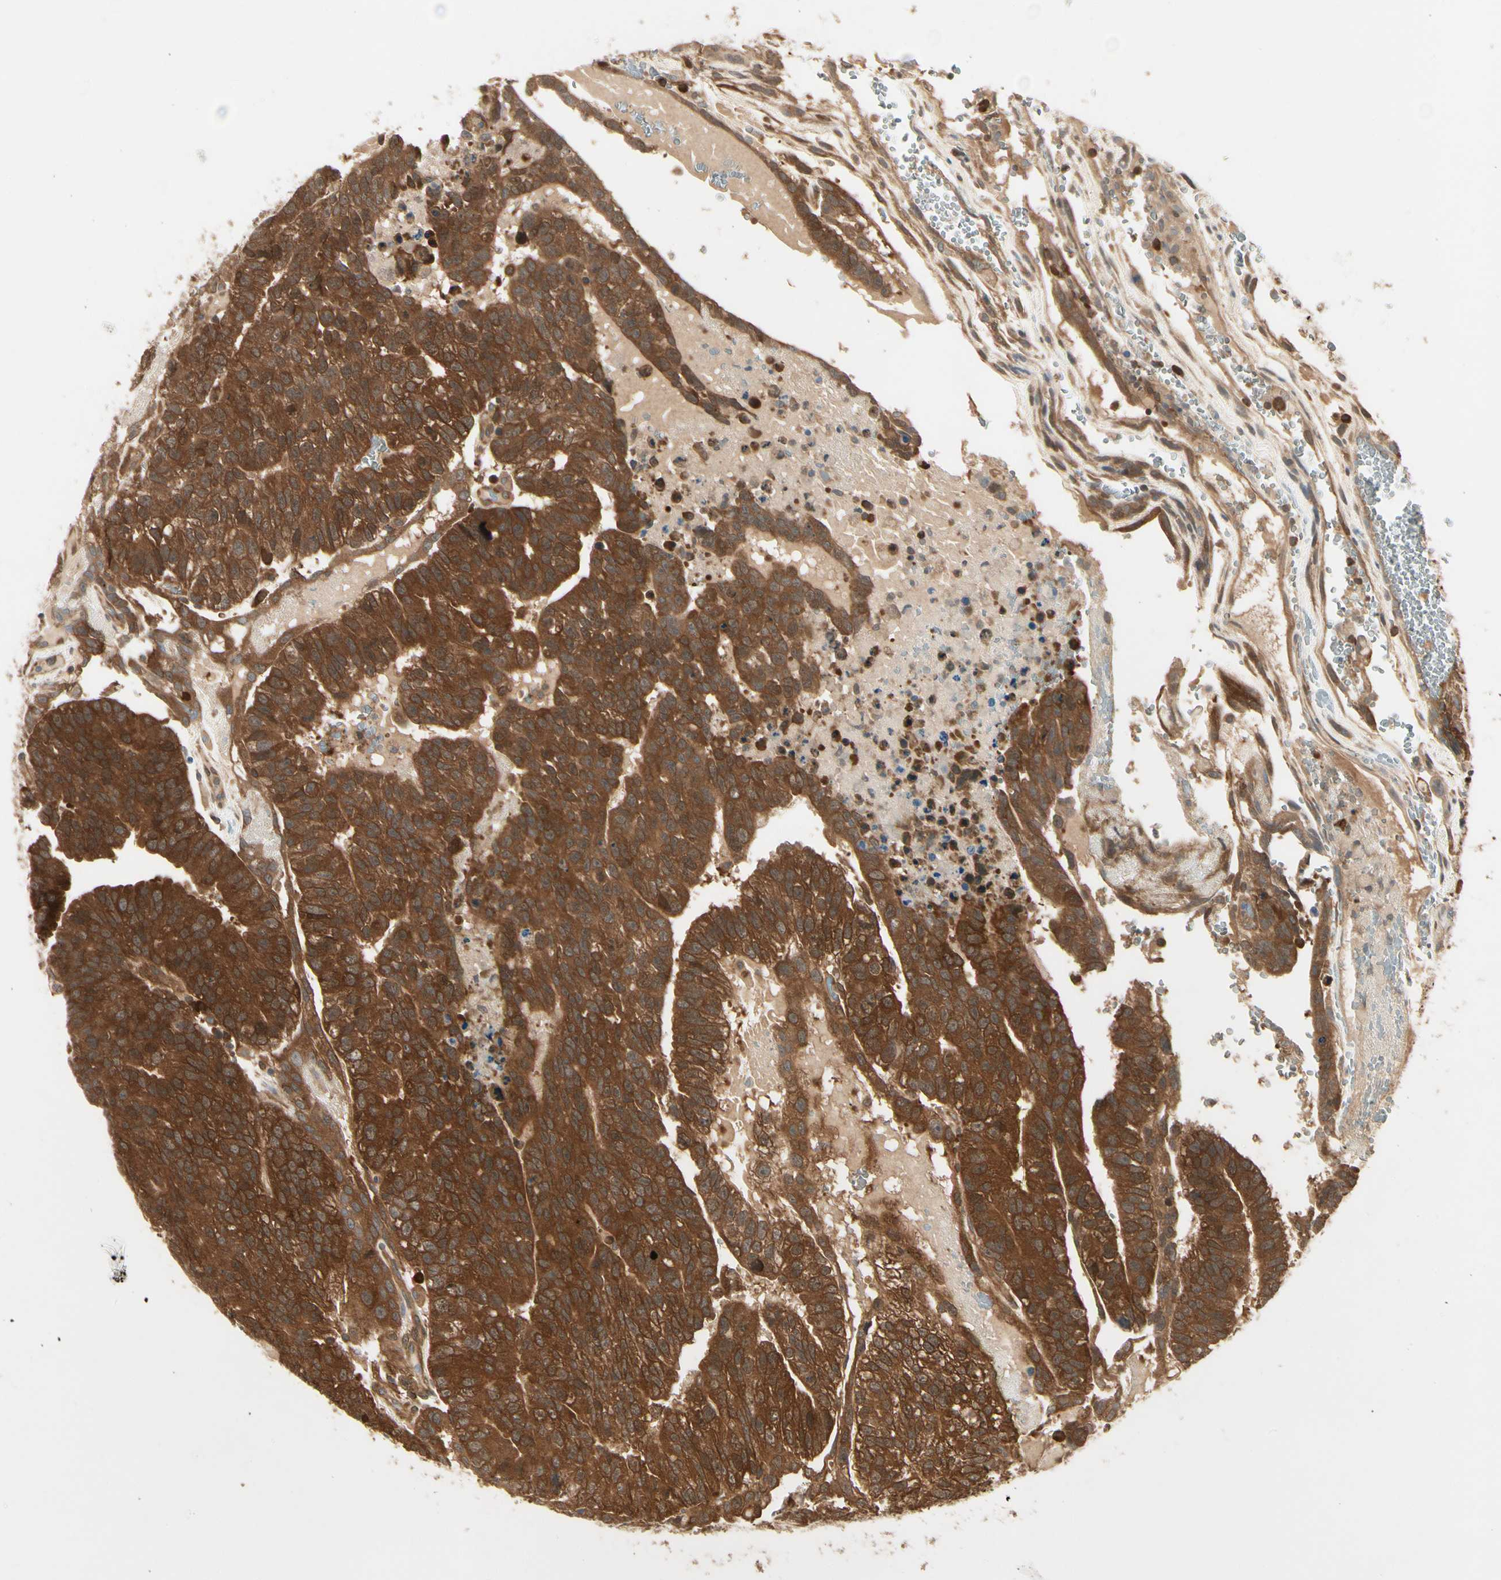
{"staining": {"intensity": "strong", "quantity": ">75%", "location": "cytoplasmic/membranous"}, "tissue": "testis cancer", "cell_type": "Tumor cells", "image_type": "cancer", "snomed": [{"axis": "morphology", "description": "Seminoma, NOS"}, {"axis": "morphology", "description": "Carcinoma, Embryonal, NOS"}, {"axis": "topography", "description": "Testis"}], "caption": "This is an image of immunohistochemistry (IHC) staining of embryonal carcinoma (testis), which shows strong expression in the cytoplasmic/membranous of tumor cells.", "gene": "NME1-NME2", "patient": {"sex": "male", "age": 52}}